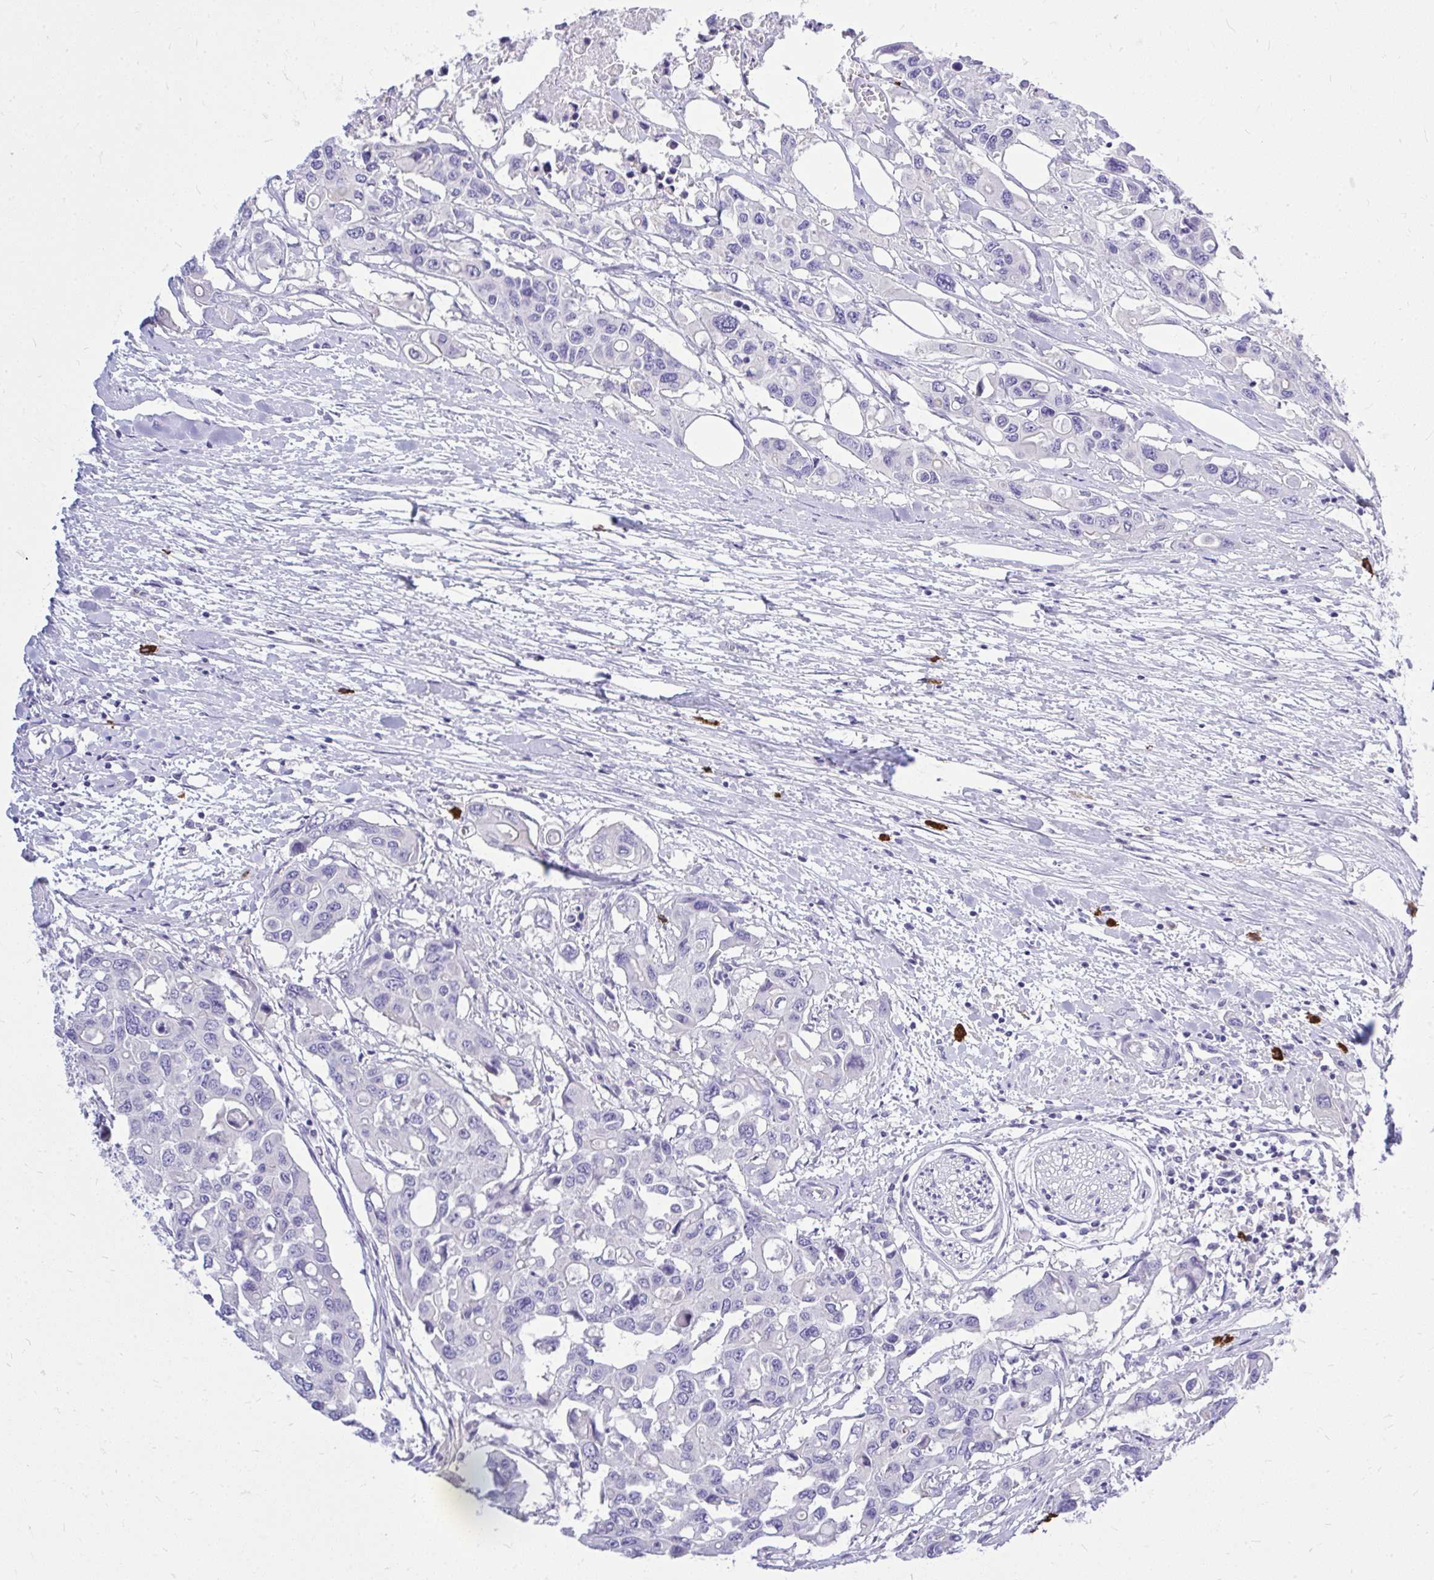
{"staining": {"intensity": "negative", "quantity": "none", "location": "none"}, "tissue": "colorectal cancer", "cell_type": "Tumor cells", "image_type": "cancer", "snomed": [{"axis": "morphology", "description": "Adenocarcinoma, NOS"}, {"axis": "topography", "description": "Colon"}], "caption": "Colorectal adenocarcinoma was stained to show a protein in brown. There is no significant staining in tumor cells.", "gene": "PSD", "patient": {"sex": "male", "age": 77}}